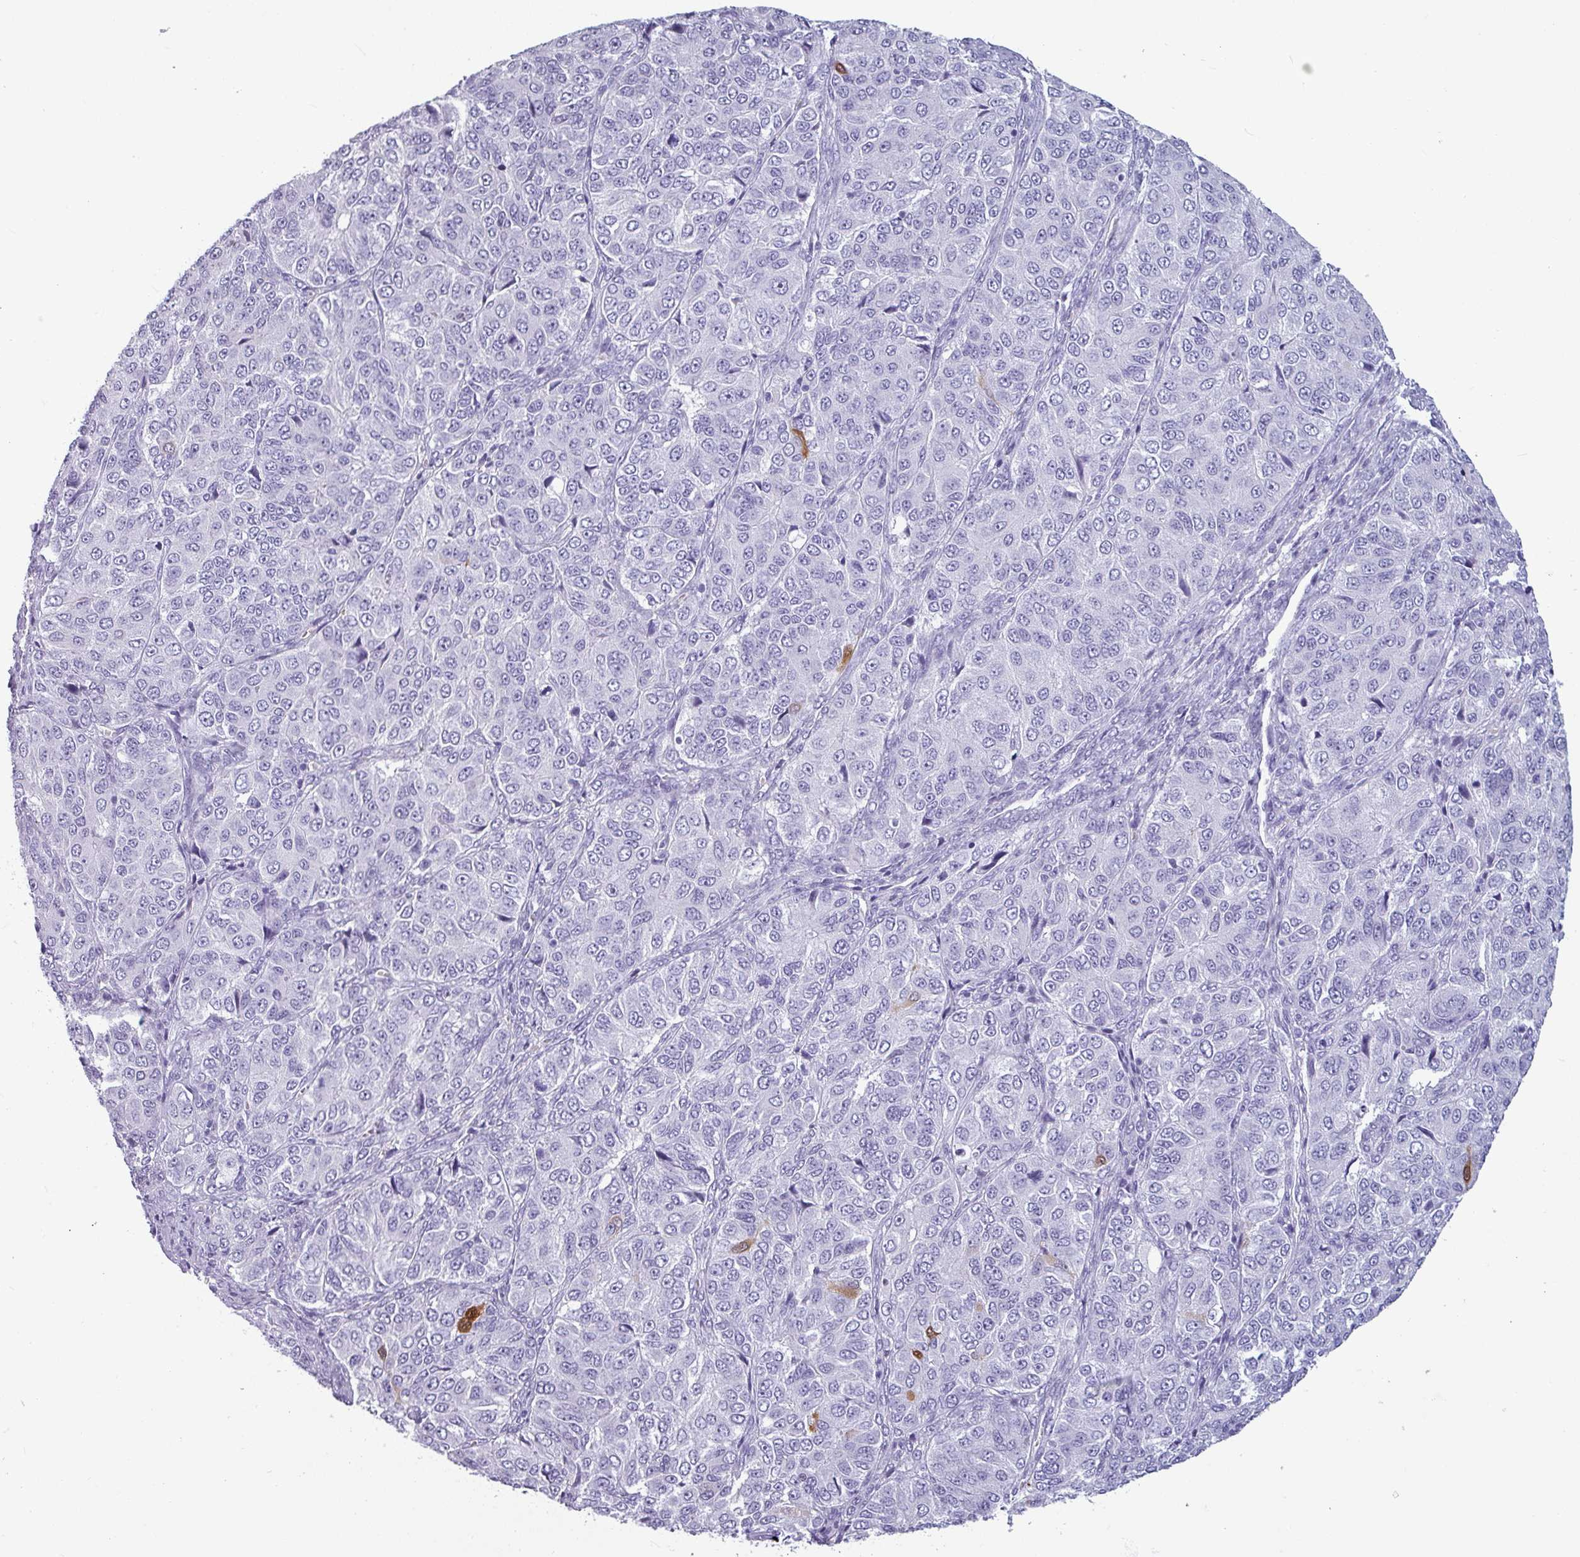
{"staining": {"intensity": "negative", "quantity": "none", "location": "none"}, "tissue": "ovarian cancer", "cell_type": "Tumor cells", "image_type": "cancer", "snomed": [{"axis": "morphology", "description": "Carcinoma, endometroid"}, {"axis": "topography", "description": "Ovary"}], "caption": "Ovarian cancer was stained to show a protein in brown. There is no significant positivity in tumor cells. (DAB IHC, high magnification).", "gene": "CRYBB2", "patient": {"sex": "female", "age": 51}}